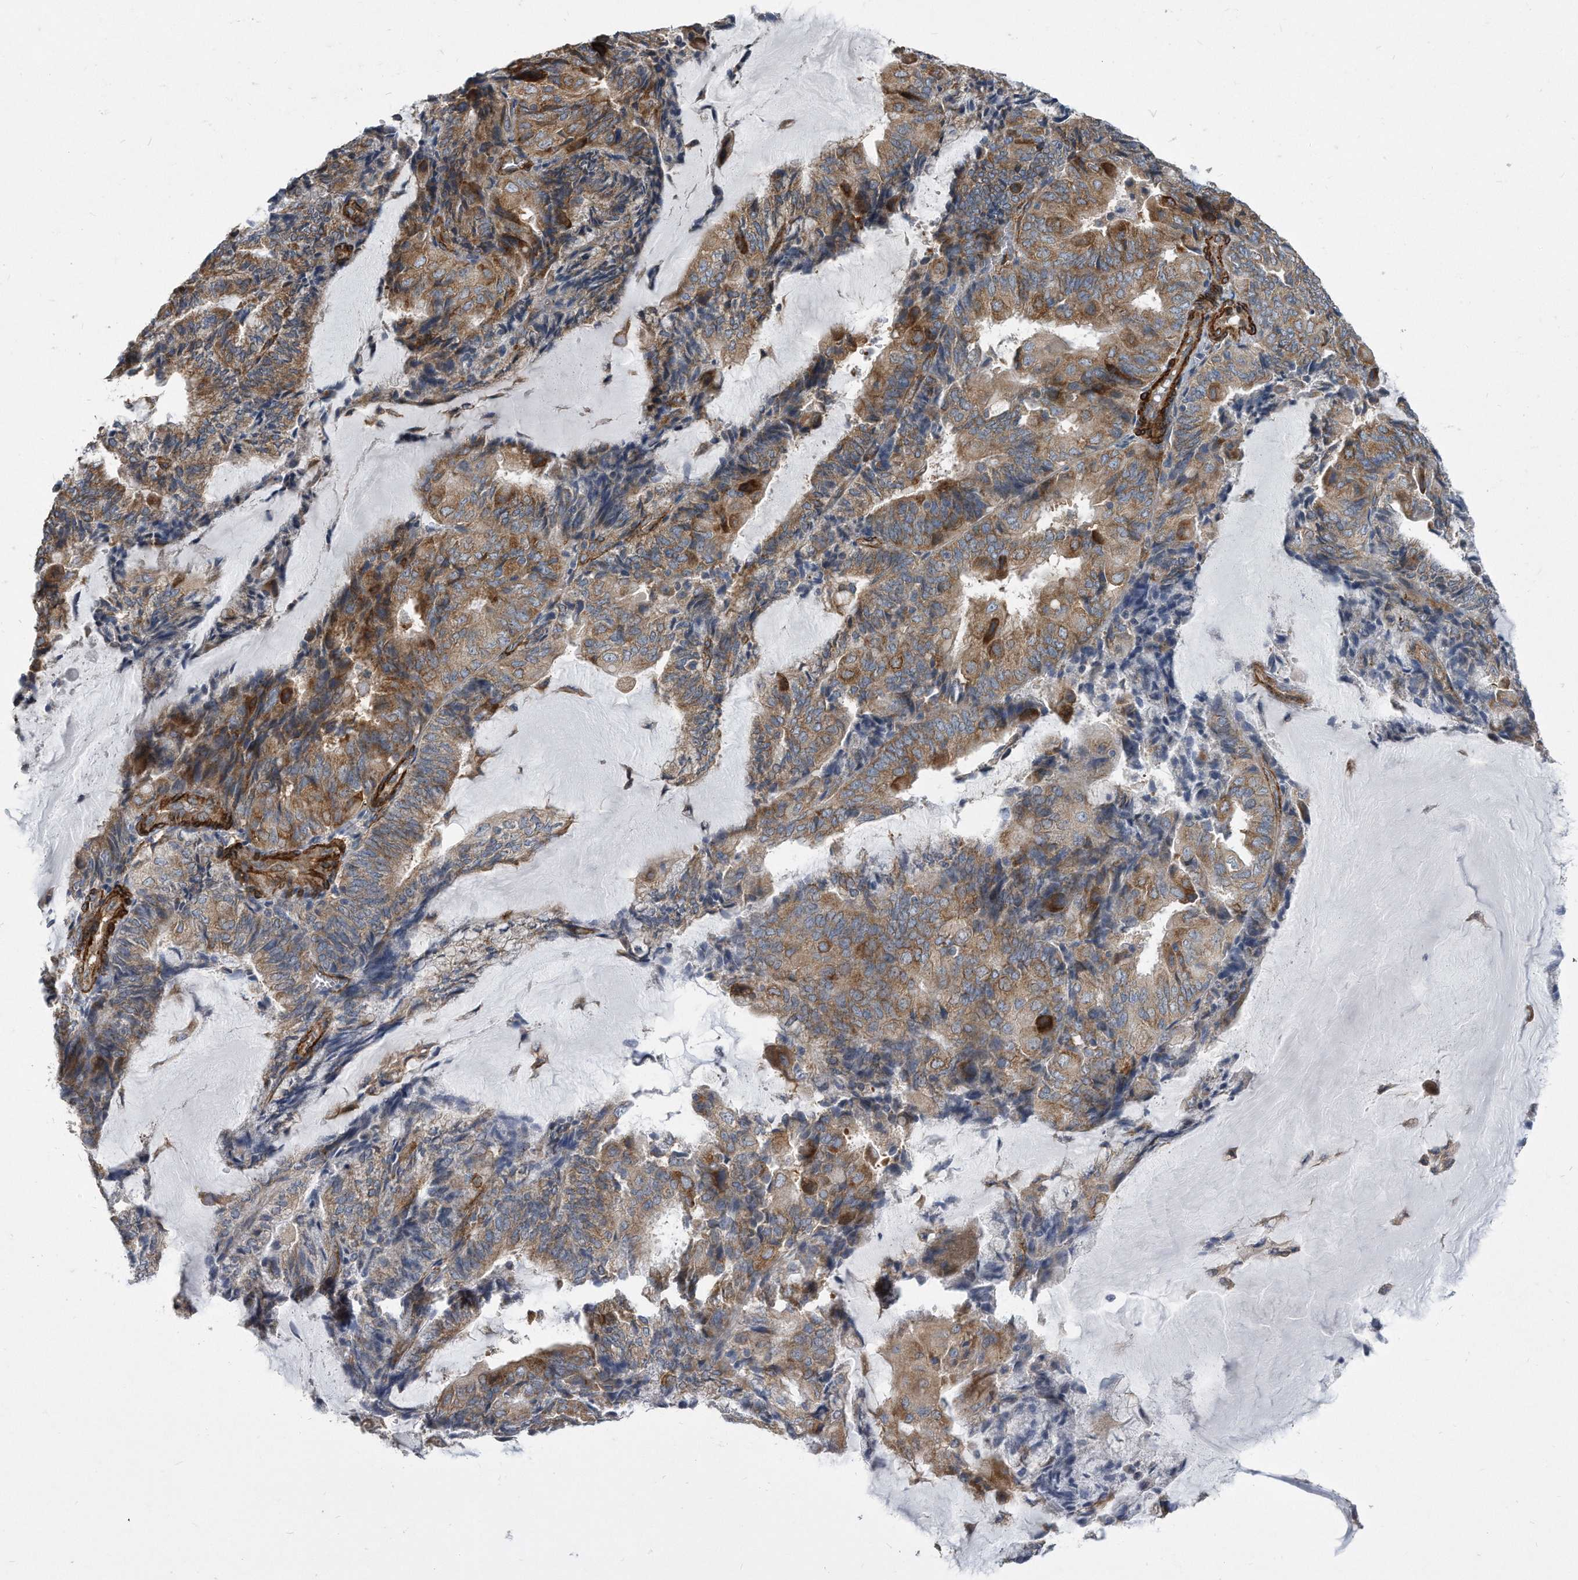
{"staining": {"intensity": "moderate", "quantity": "25%-75%", "location": "cytoplasmic/membranous"}, "tissue": "endometrial cancer", "cell_type": "Tumor cells", "image_type": "cancer", "snomed": [{"axis": "morphology", "description": "Adenocarcinoma, NOS"}, {"axis": "topography", "description": "Endometrium"}], "caption": "IHC (DAB) staining of adenocarcinoma (endometrial) reveals moderate cytoplasmic/membranous protein staining in approximately 25%-75% of tumor cells.", "gene": "EIF2B4", "patient": {"sex": "female", "age": 81}}